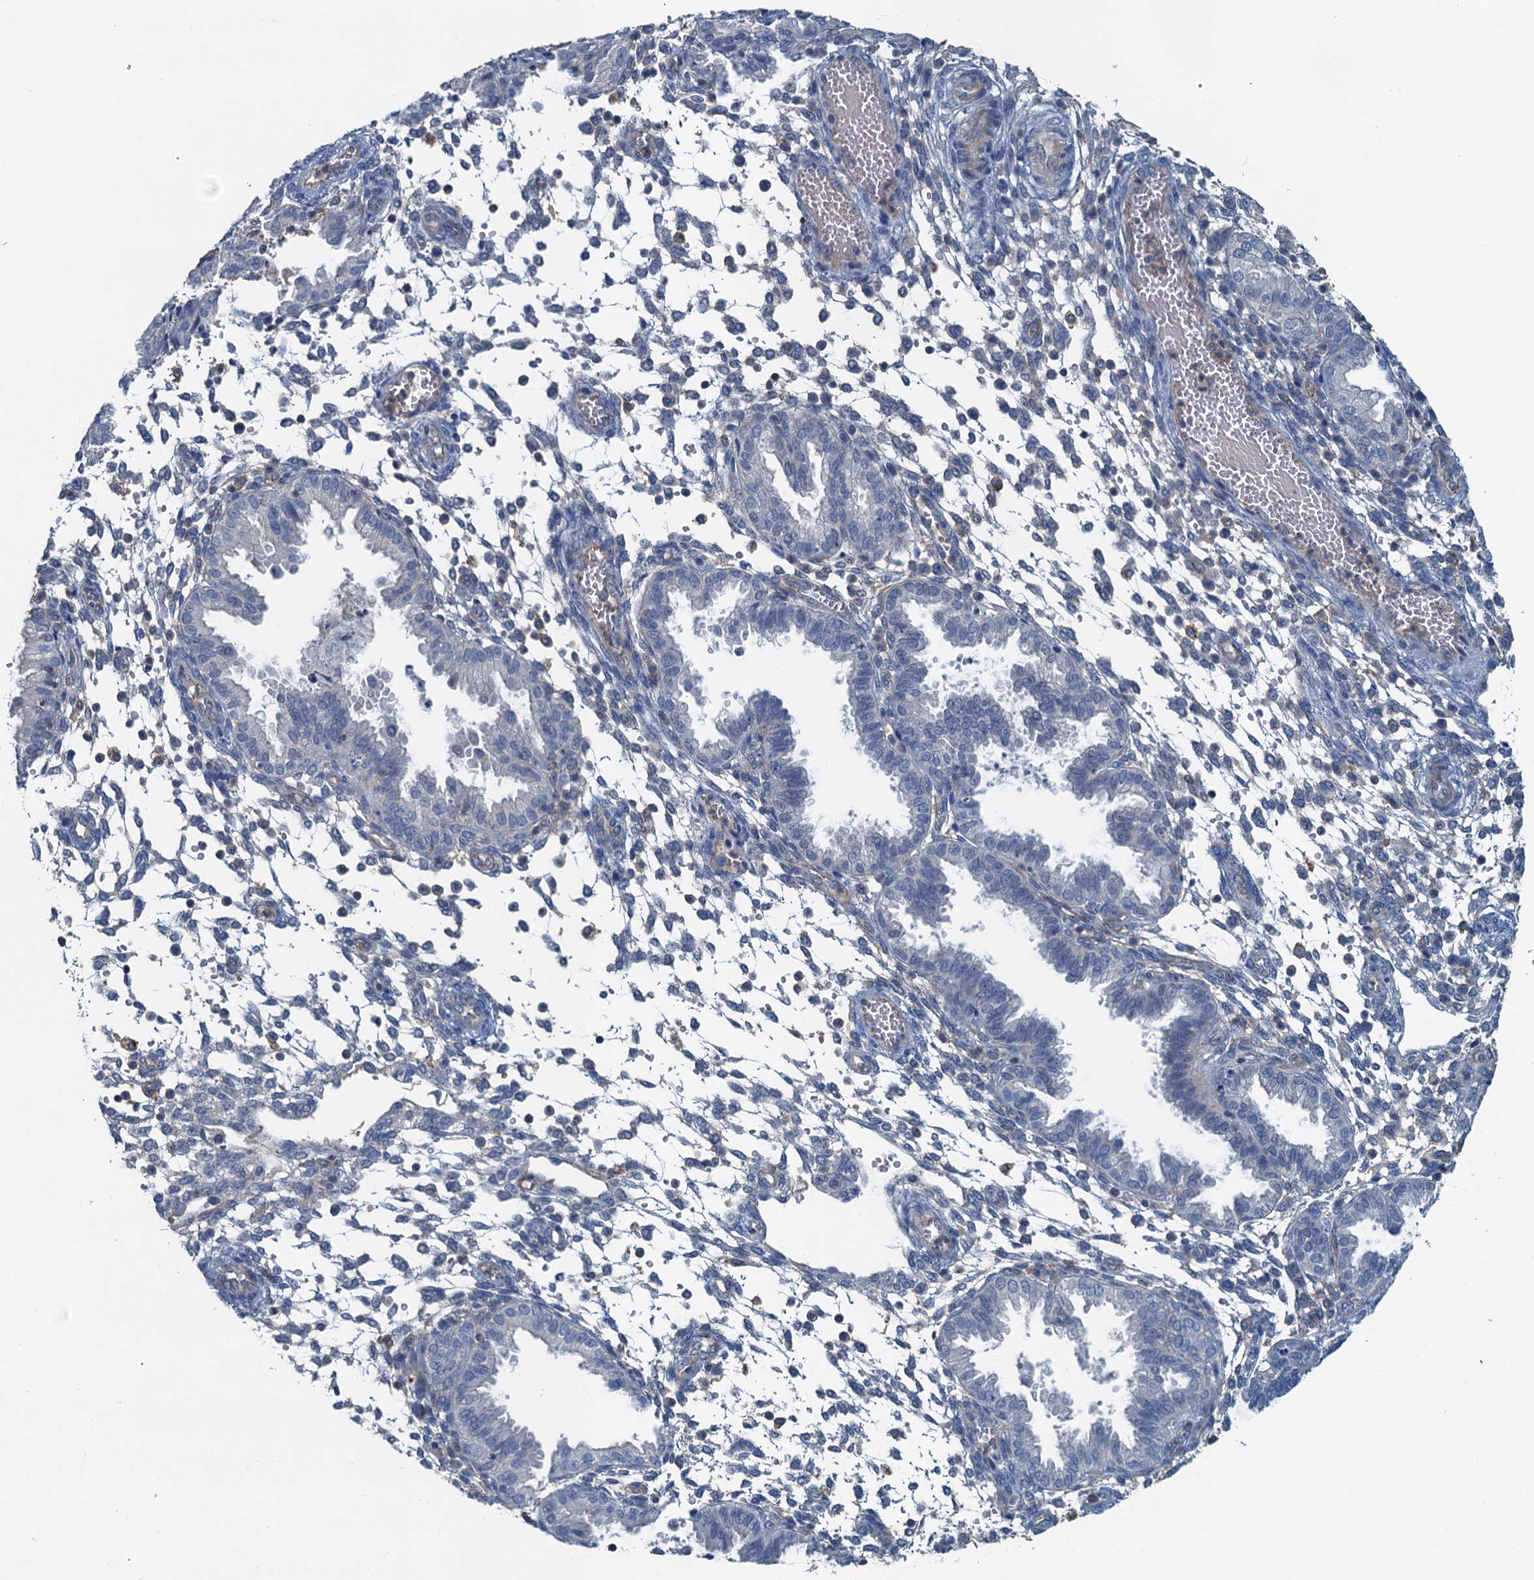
{"staining": {"intensity": "negative", "quantity": "none", "location": "none"}, "tissue": "endometrium", "cell_type": "Cells in endometrial stroma", "image_type": "normal", "snomed": [{"axis": "morphology", "description": "Normal tissue, NOS"}, {"axis": "topography", "description": "Endometrium"}], "caption": "This histopathology image is of normal endometrium stained with immunohistochemistry (IHC) to label a protein in brown with the nuclei are counter-stained blue. There is no staining in cells in endometrial stroma.", "gene": "THAP10", "patient": {"sex": "female", "age": 33}}